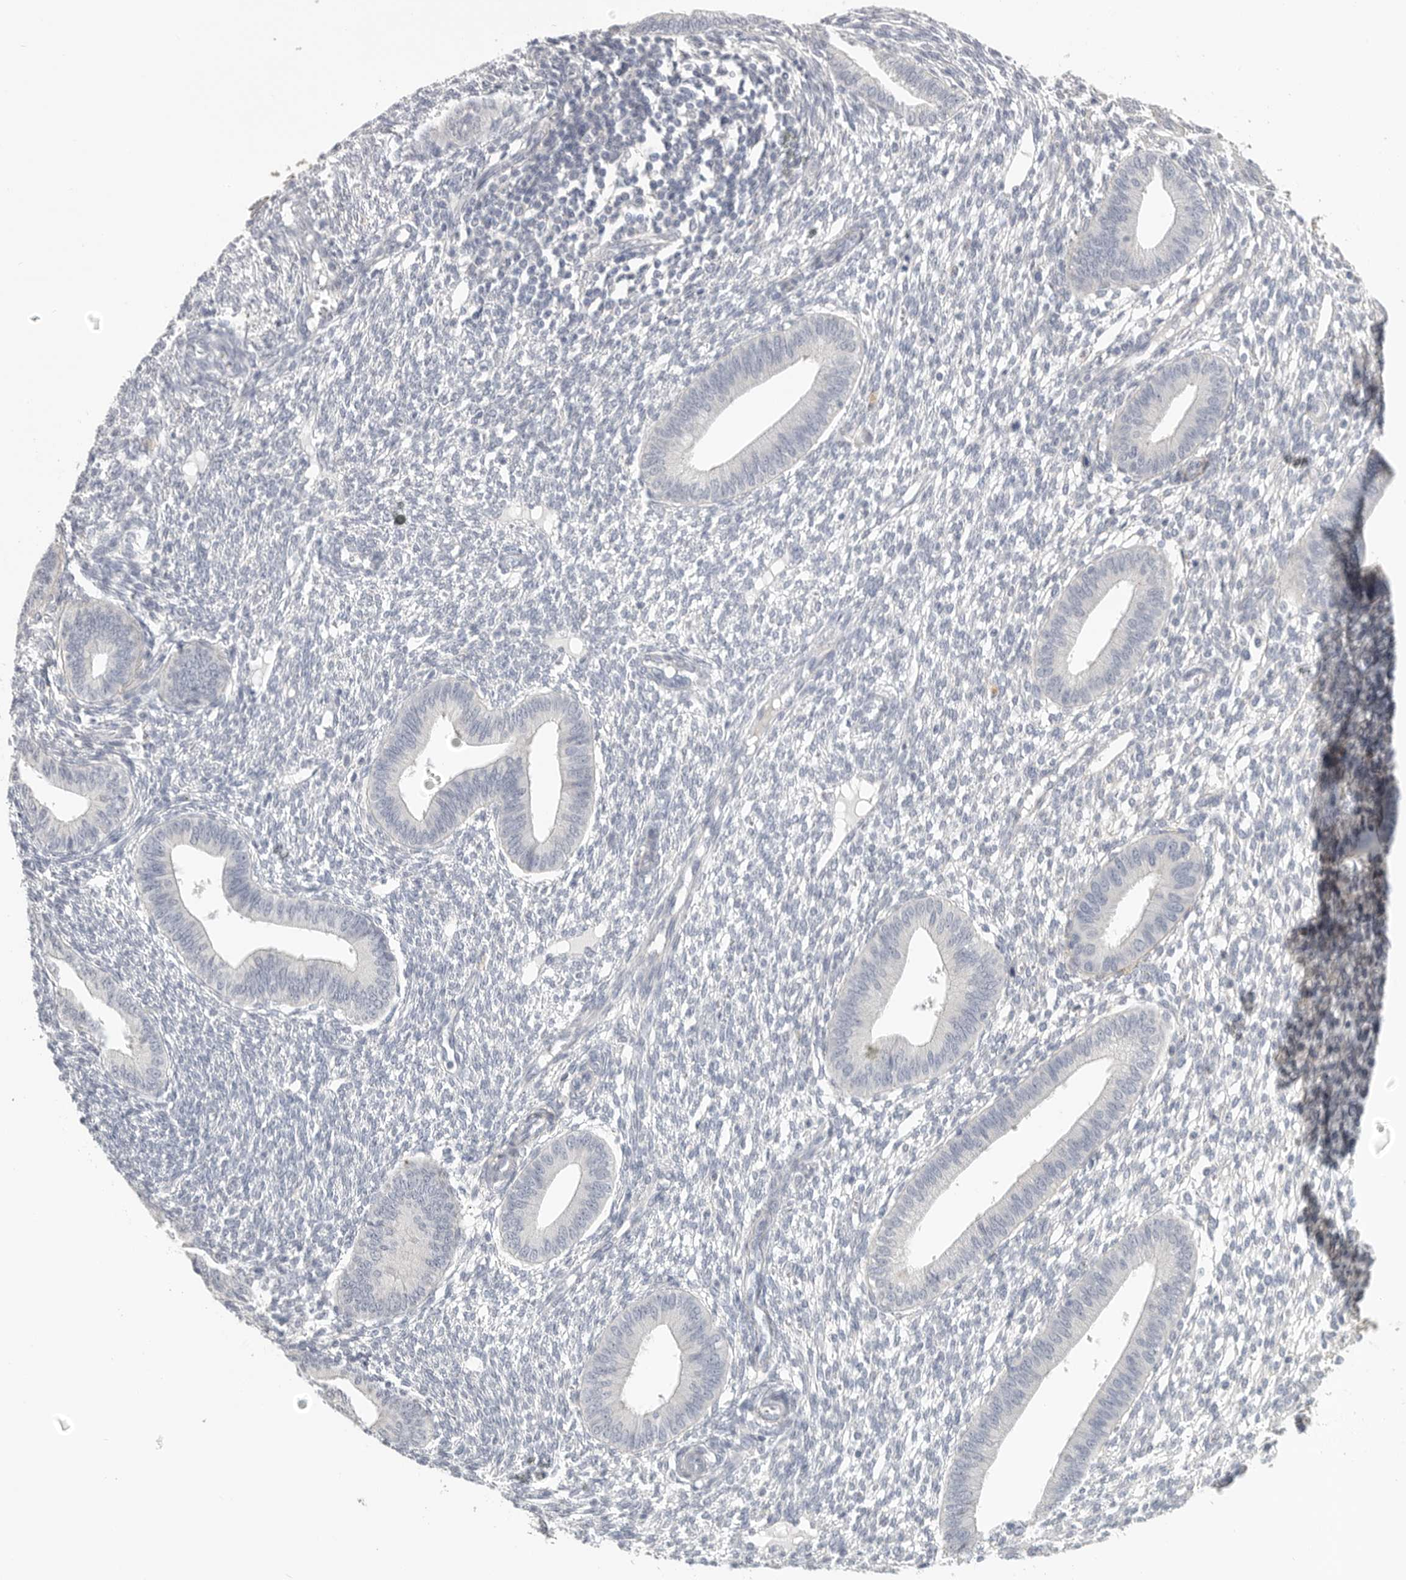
{"staining": {"intensity": "negative", "quantity": "none", "location": "none"}, "tissue": "endometrium", "cell_type": "Cells in endometrial stroma", "image_type": "normal", "snomed": [{"axis": "morphology", "description": "Normal tissue, NOS"}, {"axis": "topography", "description": "Endometrium"}], "caption": "Cells in endometrial stroma show no significant protein staining in benign endometrium.", "gene": "FBN2", "patient": {"sex": "female", "age": 46}}